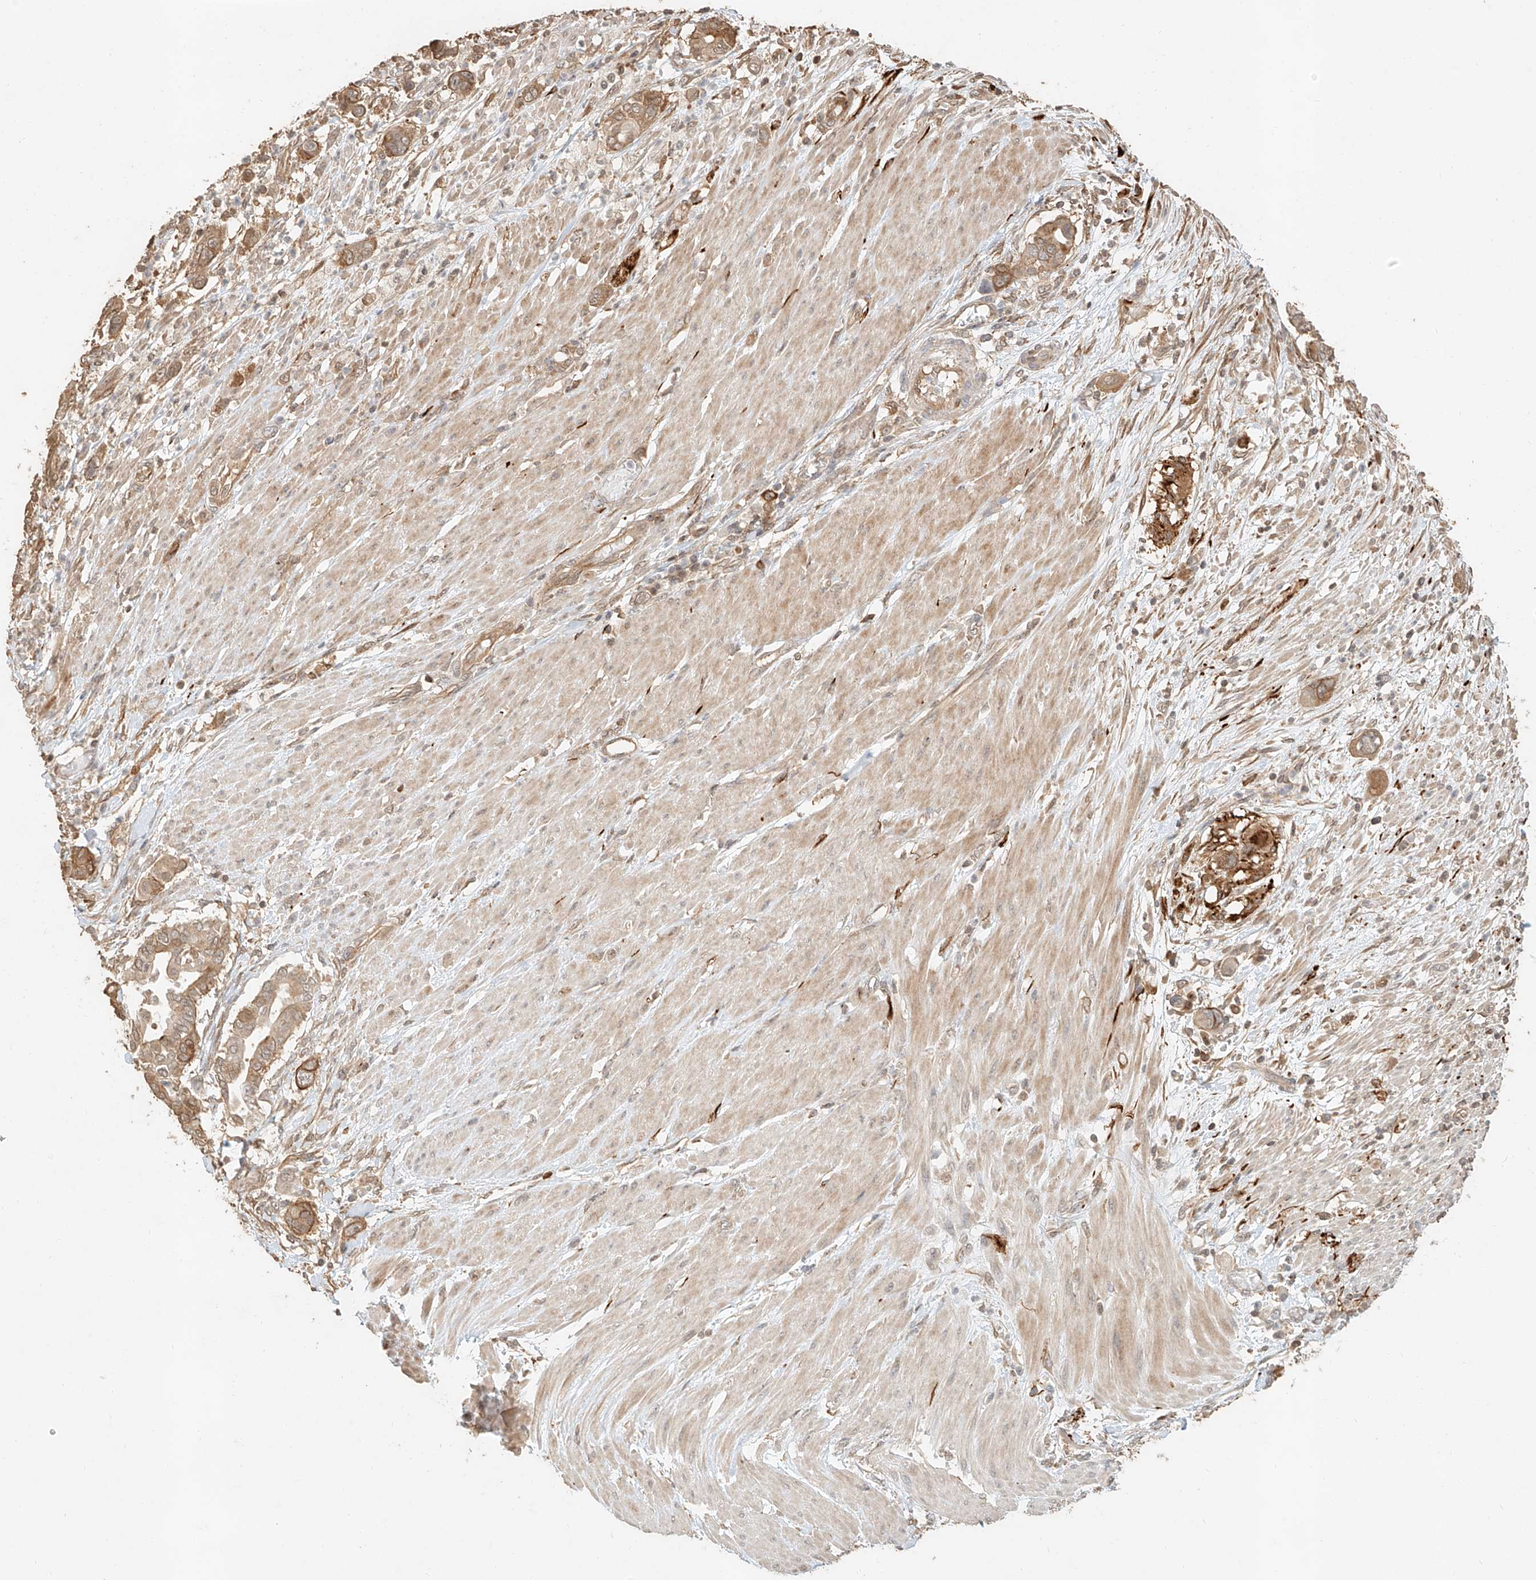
{"staining": {"intensity": "moderate", "quantity": ">75%", "location": "cytoplasmic/membranous"}, "tissue": "pancreatic cancer", "cell_type": "Tumor cells", "image_type": "cancer", "snomed": [{"axis": "morphology", "description": "Adenocarcinoma, NOS"}, {"axis": "topography", "description": "Pancreas"}], "caption": "A high-resolution photomicrograph shows IHC staining of pancreatic adenocarcinoma, which reveals moderate cytoplasmic/membranous staining in about >75% of tumor cells. (DAB (3,3'-diaminobenzidine) = brown stain, brightfield microscopy at high magnification).", "gene": "NAP1L1", "patient": {"sex": "male", "age": 68}}